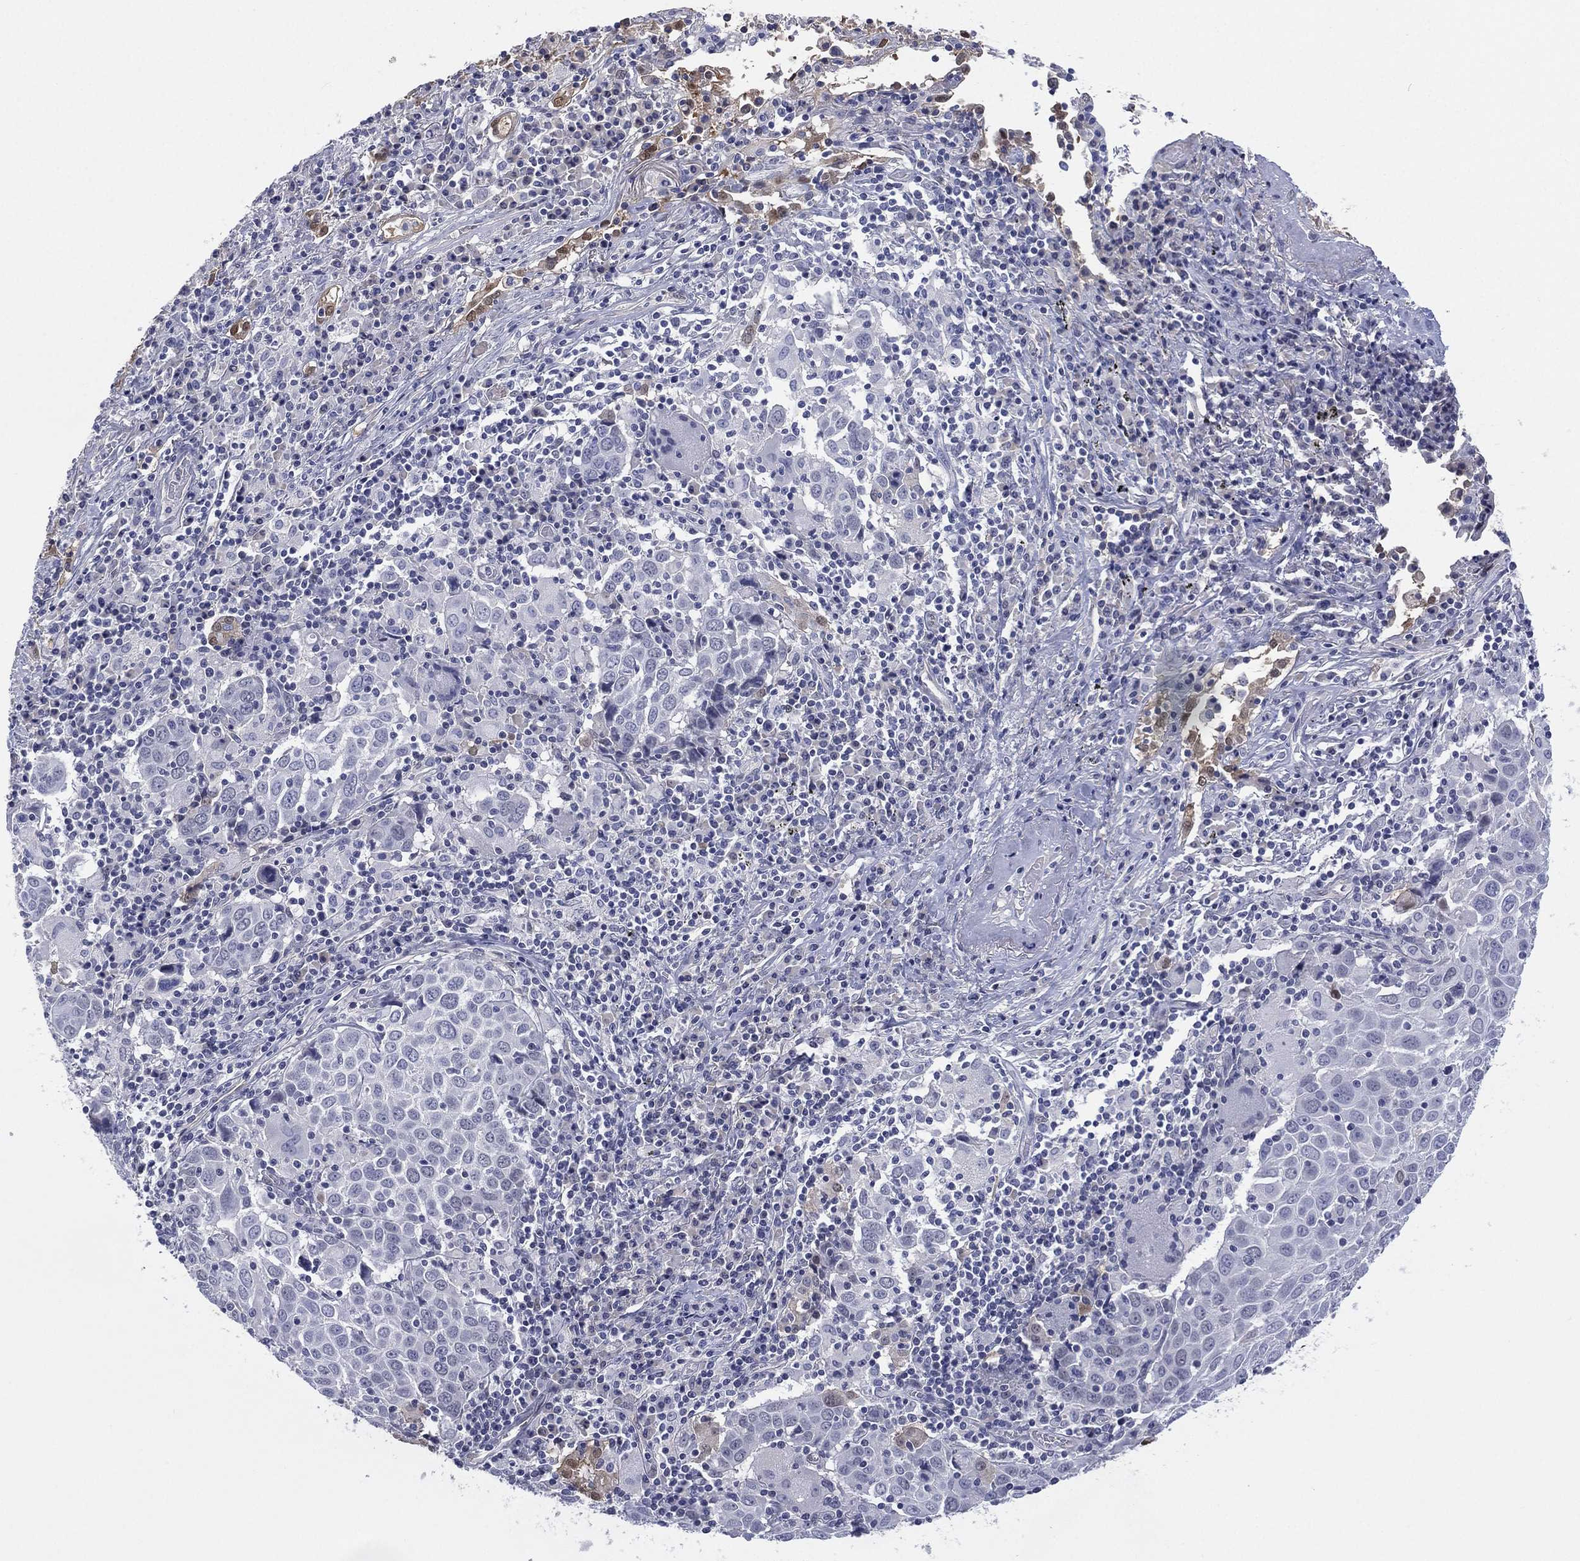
{"staining": {"intensity": "negative", "quantity": "none", "location": "none"}, "tissue": "lung cancer", "cell_type": "Tumor cells", "image_type": "cancer", "snomed": [{"axis": "morphology", "description": "Squamous cell carcinoma, NOS"}, {"axis": "topography", "description": "Lung"}], "caption": "Immunohistochemistry (IHC) micrograph of neoplastic tissue: lung cancer (squamous cell carcinoma) stained with DAB shows no significant protein expression in tumor cells. (DAB (3,3'-diaminobenzidine) immunohistochemistry (IHC) with hematoxylin counter stain).", "gene": "DDAH1", "patient": {"sex": "male", "age": 57}}